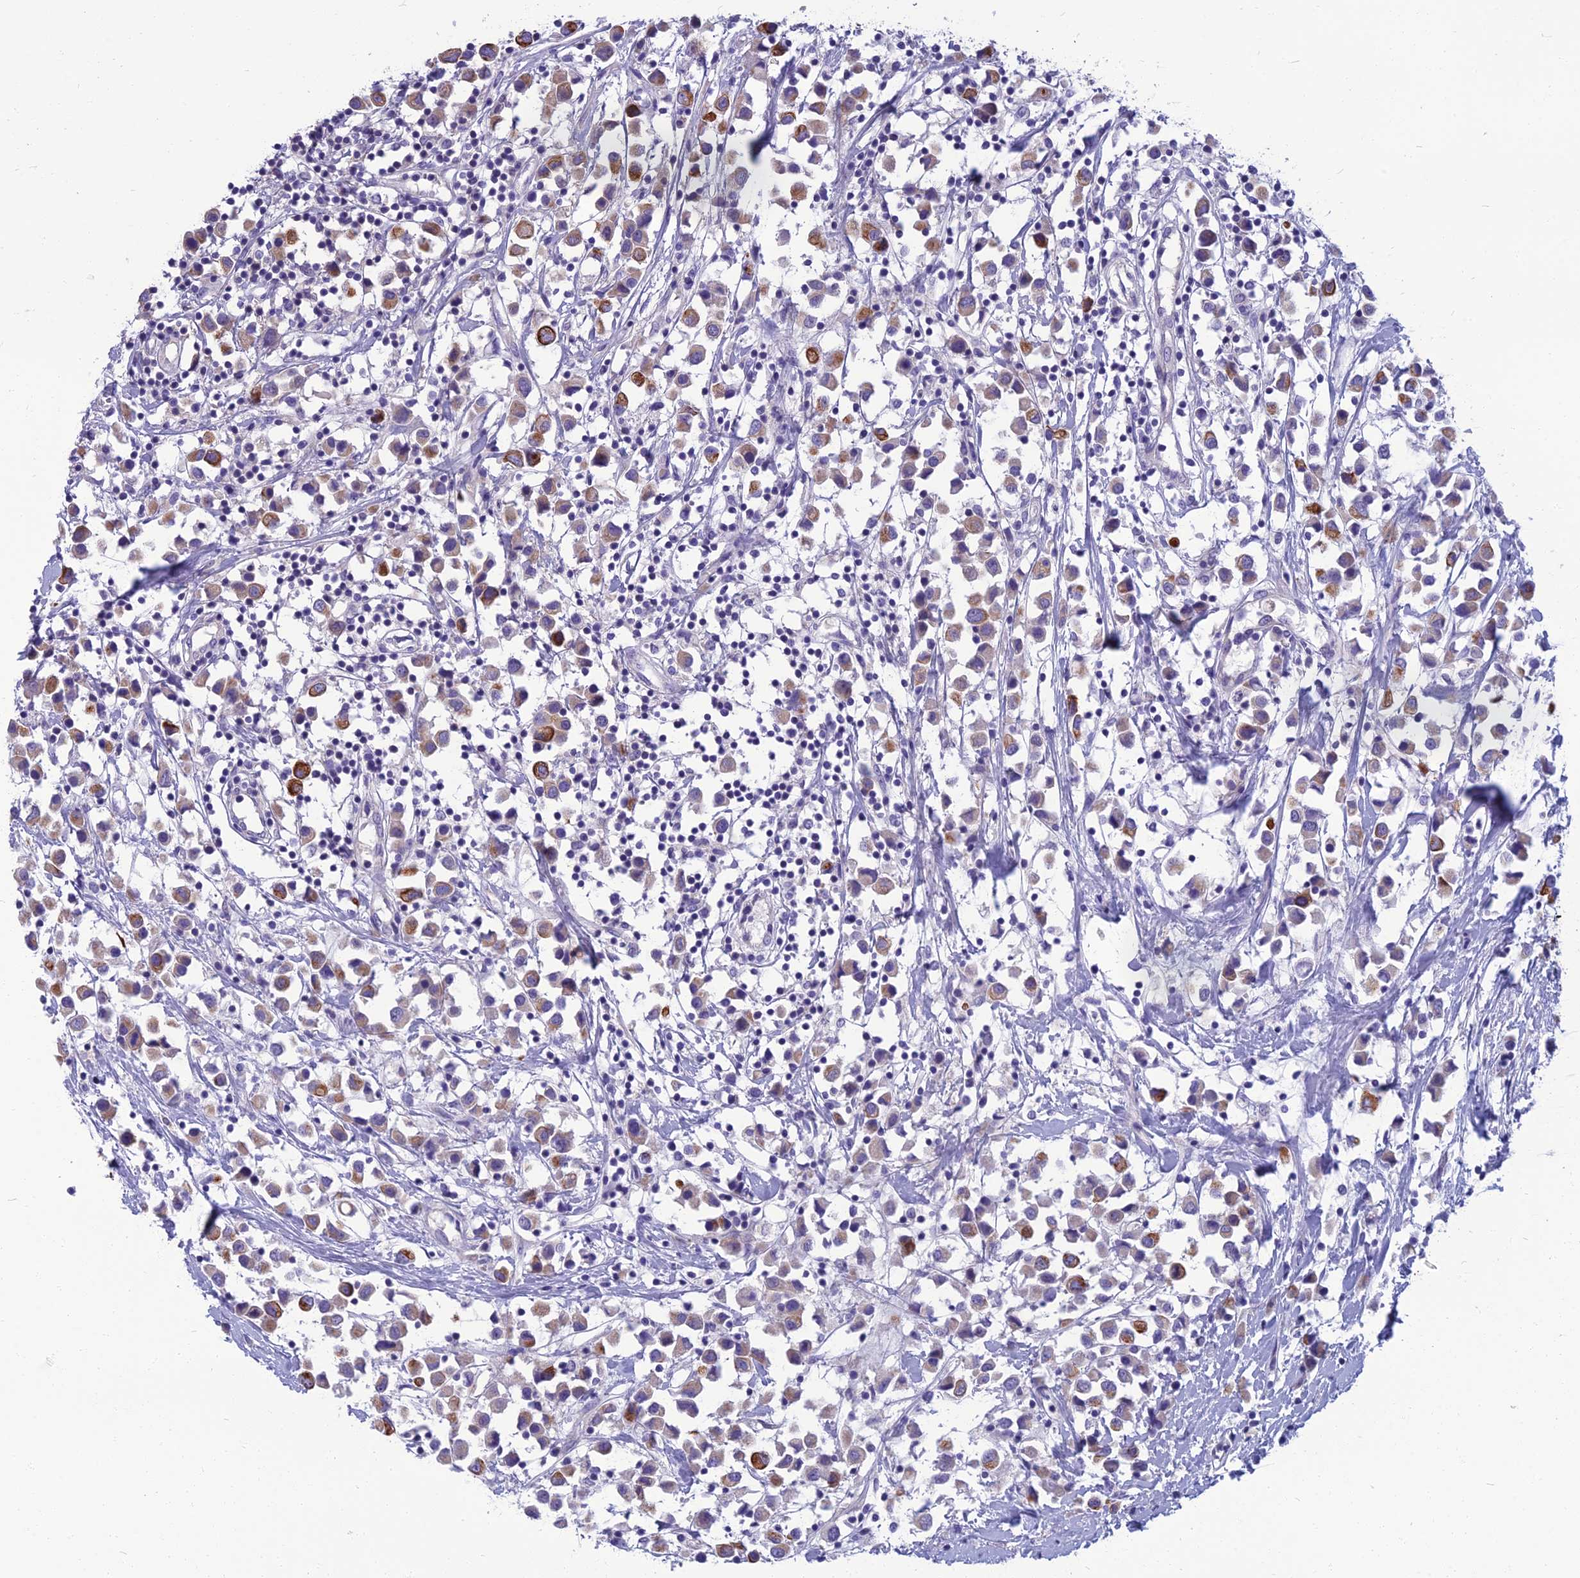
{"staining": {"intensity": "moderate", "quantity": ">75%", "location": "cytoplasmic/membranous"}, "tissue": "breast cancer", "cell_type": "Tumor cells", "image_type": "cancer", "snomed": [{"axis": "morphology", "description": "Duct carcinoma"}, {"axis": "topography", "description": "Breast"}], "caption": "Breast cancer stained with immunohistochemistry (IHC) reveals moderate cytoplasmic/membranous positivity in about >75% of tumor cells.", "gene": "SPTLC3", "patient": {"sex": "female", "age": 61}}